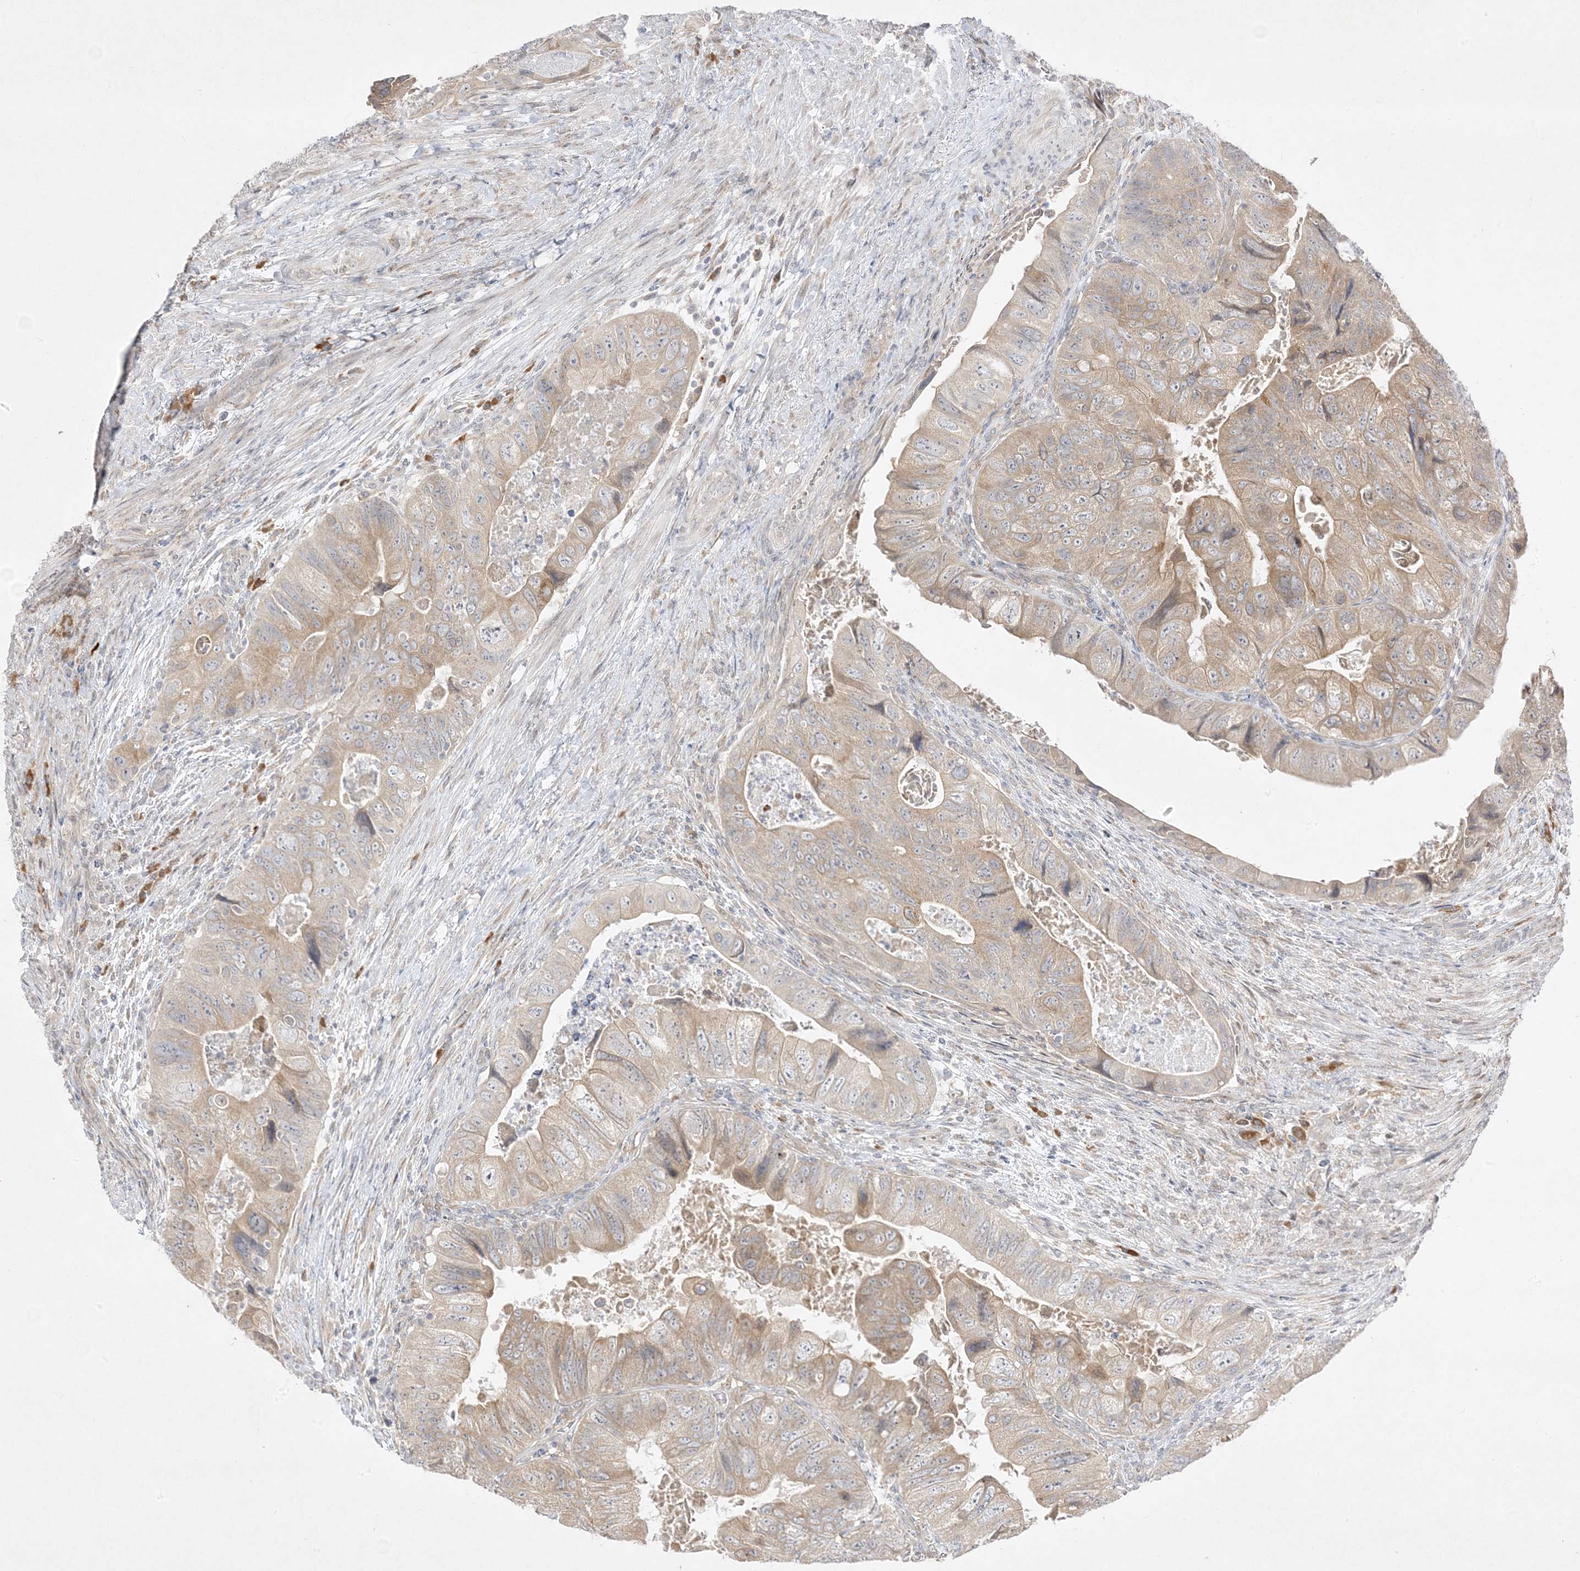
{"staining": {"intensity": "moderate", "quantity": "25%-75%", "location": "cytoplasmic/membranous"}, "tissue": "colorectal cancer", "cell_type": "Tumor cells", "image_type": "cancer", "snomed": [{"axis": "morphology", "description": "Adenocarcinoma, NOS"}, {"axis": "topography", "description": "Rectum"}], "caption": "Moderate cytoplasmic/membranous expression for a protein is seen in about 25%-75% of tumor cells of colorectal adenocarcinoma using immunohistochemistry (IHC).", "gene": "C2CD2", "patient": {"sex": "male", "age": 63}}